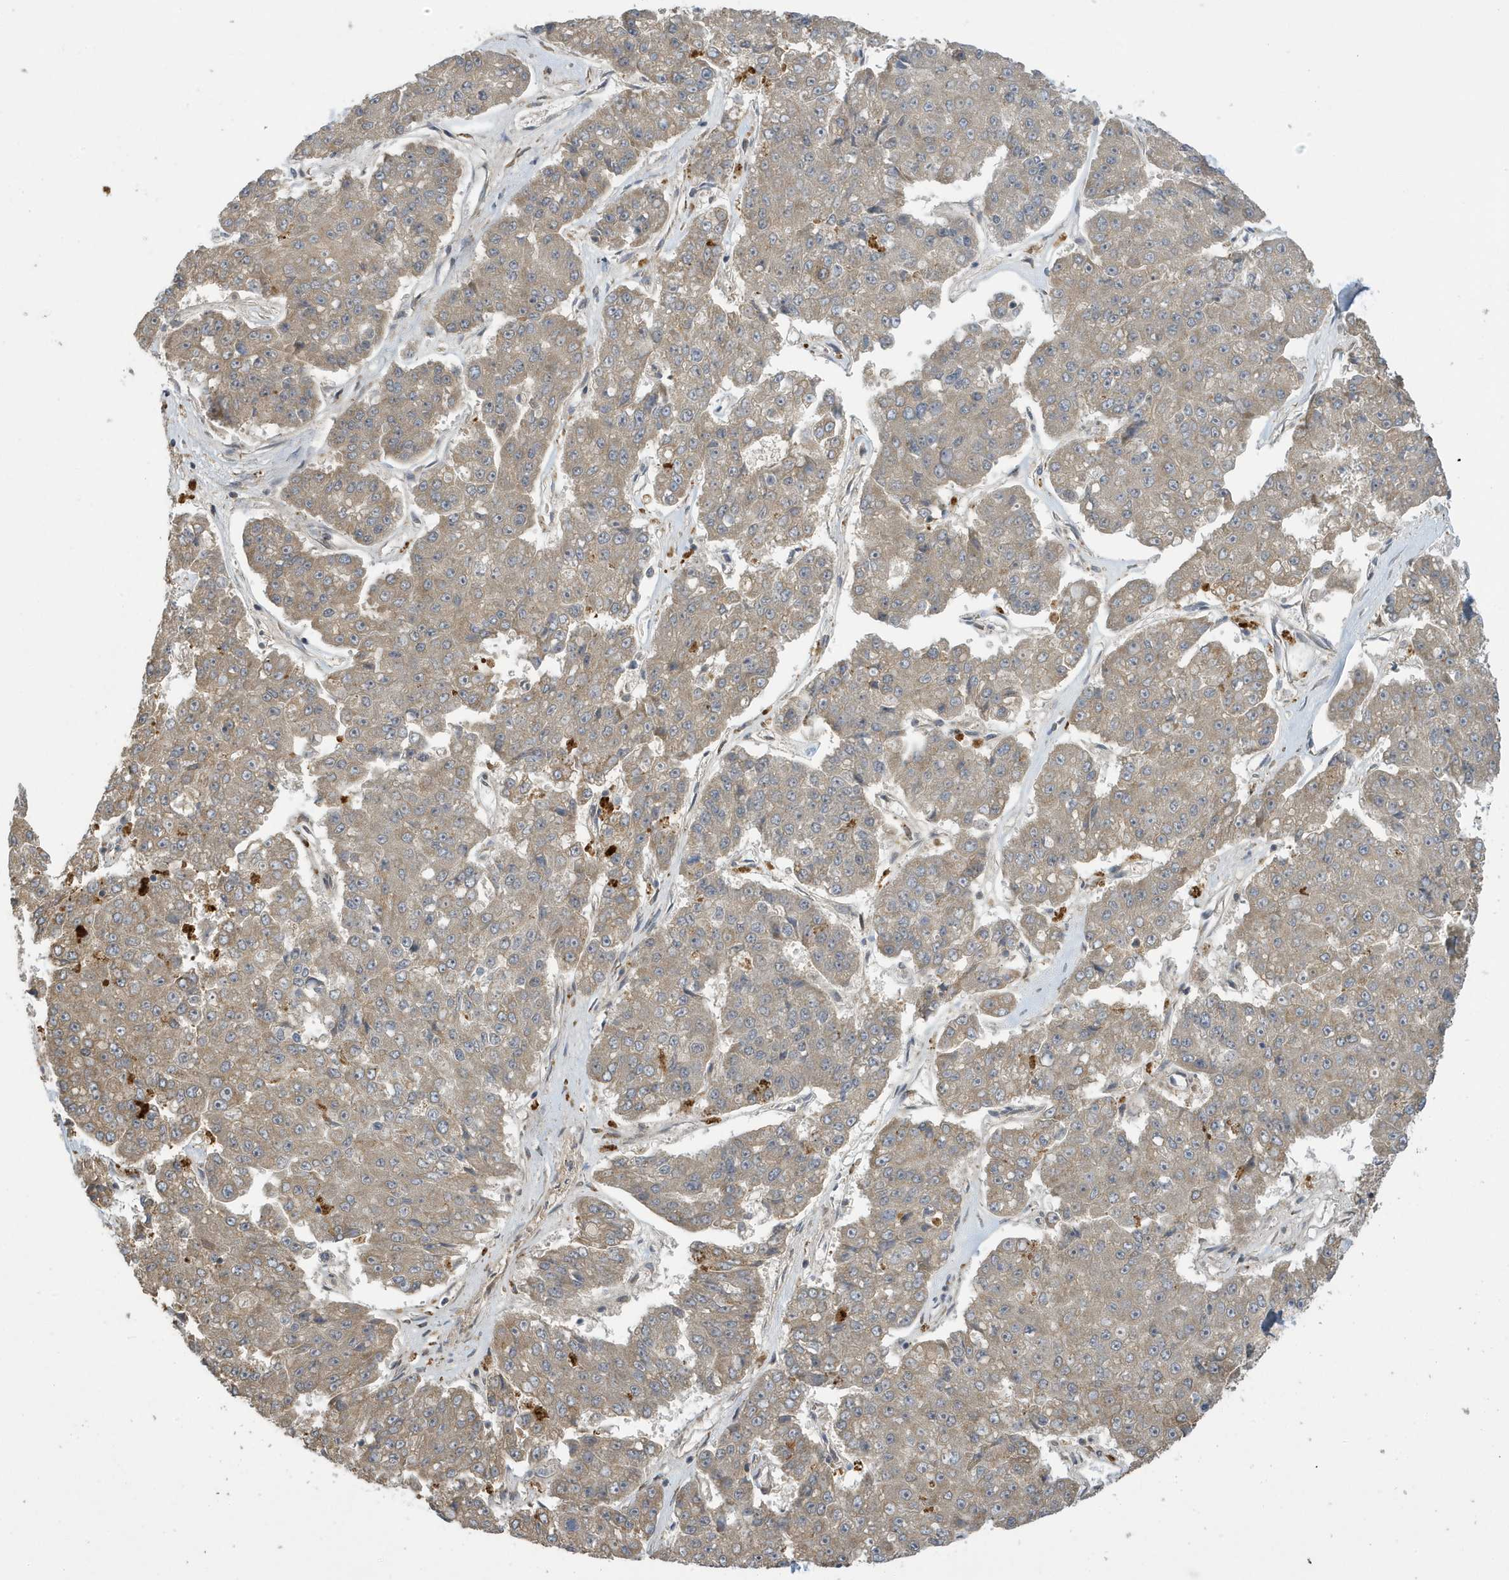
{"staining": {"intensity": "weak", "quantity": ">75%", "location": "cytoplasmic/membranous"}, "tissue": "pancreatic cancer", "cell_type": "Tumor cells", "image_type": "cancer", "snomed": [{"axis": "morphology", "description": "Adenocarcinoma, NOS"}, {"axis": "topography", "description": "Pancreas"}], "caption": "Human adenocarcinoma (pancreatic) stained for a protein (brown) exhibits weak cytoplasmic/membranous positive positivity in approximately >75% of tumor cells.", "gene": "NCOA7", "patient": {"sex": "male", "age": 50}}